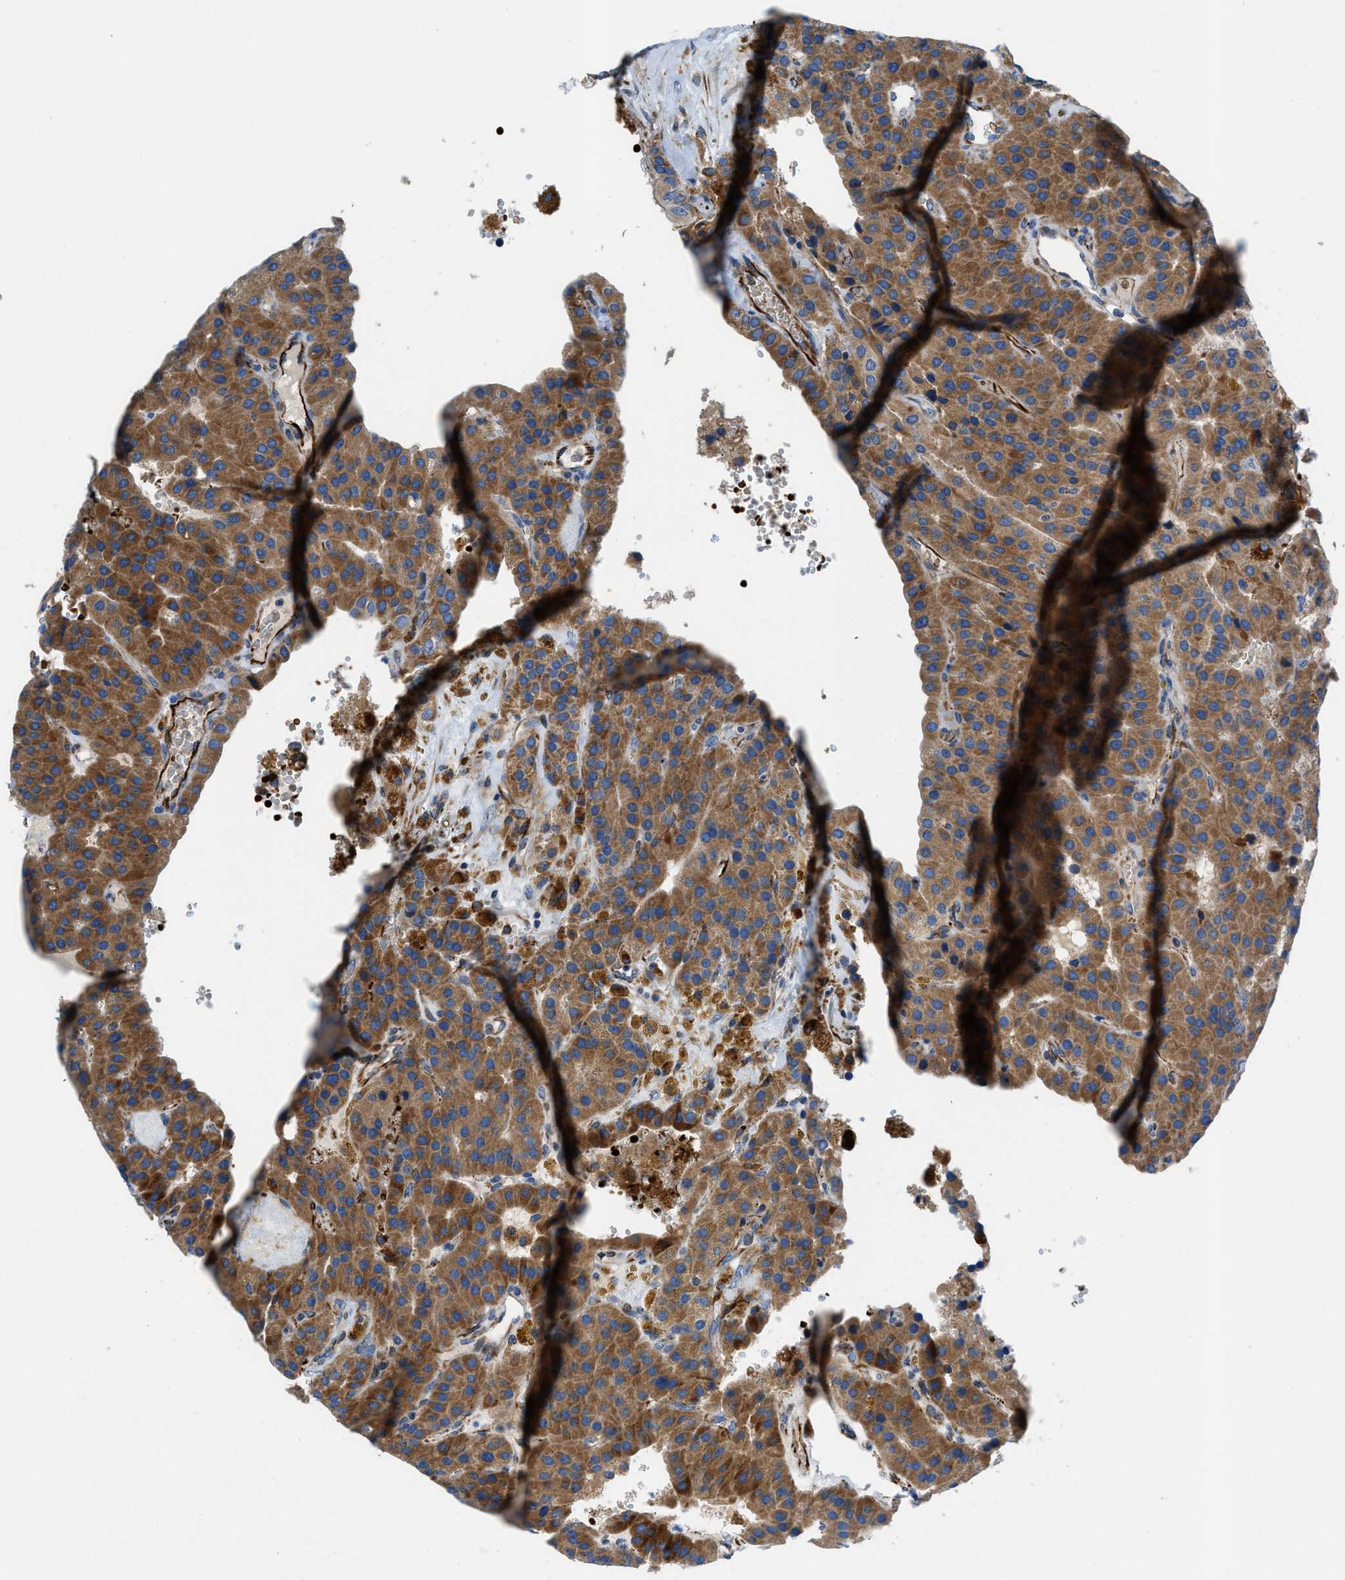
{"staining": {"intensity": "moderate", "quantity": ">75%", "location": "cytoplasmic/membranous"}, "tissue": "parathyroid gland", "cell_type": "Glandular cells", "image_type": "normal", "snomed": [{"axis": "morphology", "description": "Normal tissue, NOS"}, {"axis": "morphology", "description": "Adenoma, NOS"}, {"axis": "topography", "description": "Parathyroid gland"}], "caption": "Immunohistochemical staining of benign parathyroid gland exhibits medium levels of moderate cytoplasmic/membranous positivity in about >75% of glandular cells. The protein of interest is shown in brown color, while the nuclei are stained blue.", "gene": "ZNF831", "patient": {"sex": "female", "age": 86}}